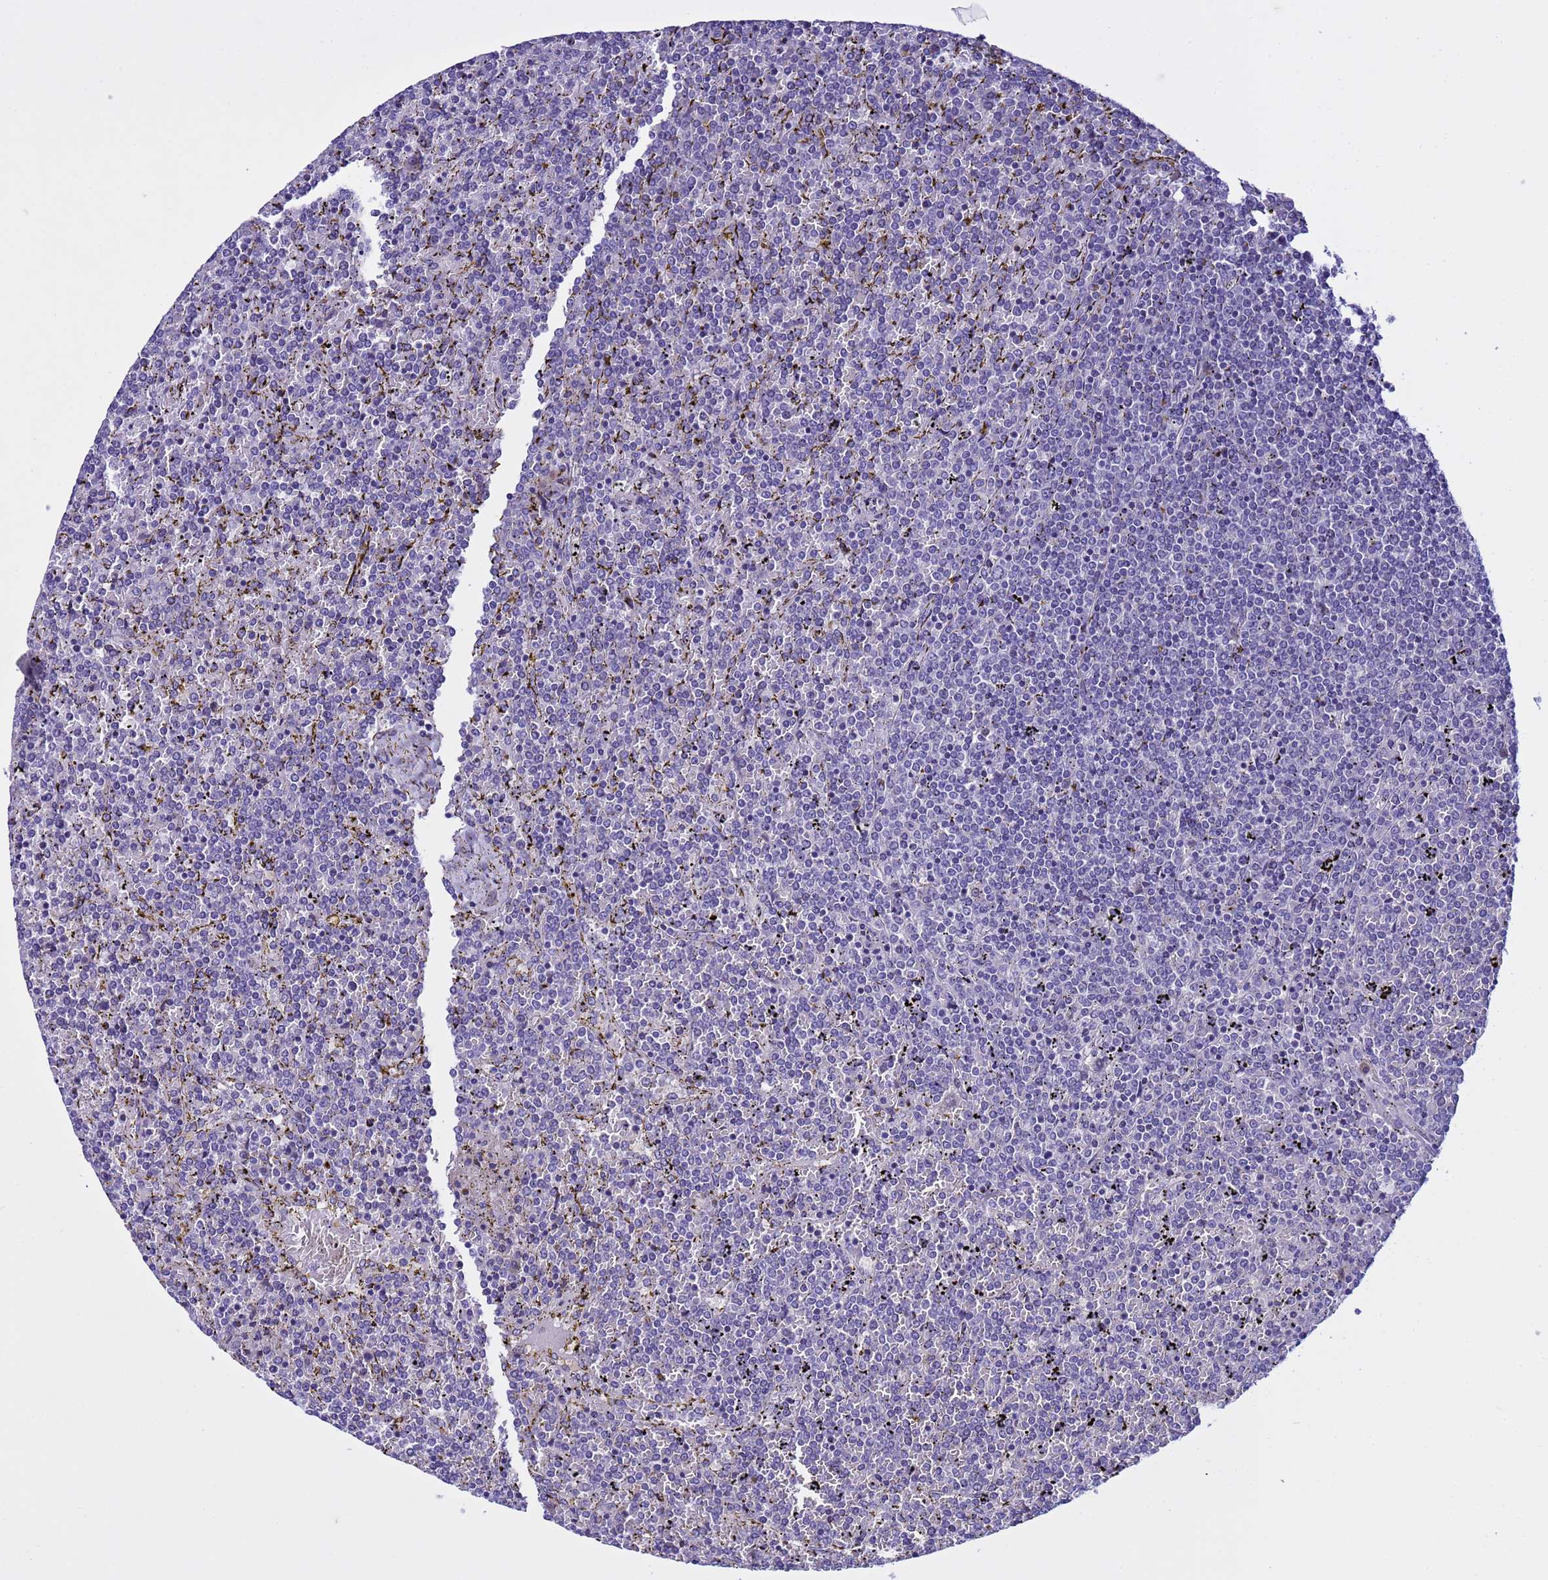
{"staining": {"intensity": "negative", "quantity": "none", "location": "none"}, "tissue": "lymphoma", "cell_type": "Tumor cells", "image_type": "cancer", "snomed": [{"axis": "morphology", "description": "Malignant lymphoma, non-Hodgkin's type, Low grade"}, {"axis": "topography", "description": "Spleen"}], "caption": "Low-grade malignant lymphoma, non-Hodgkin's type was stained to show a protein in brown. There is no significant staining in tumor cells.", "gene": "IGSF11", "patient": {"sex": "female", "age": 19}}